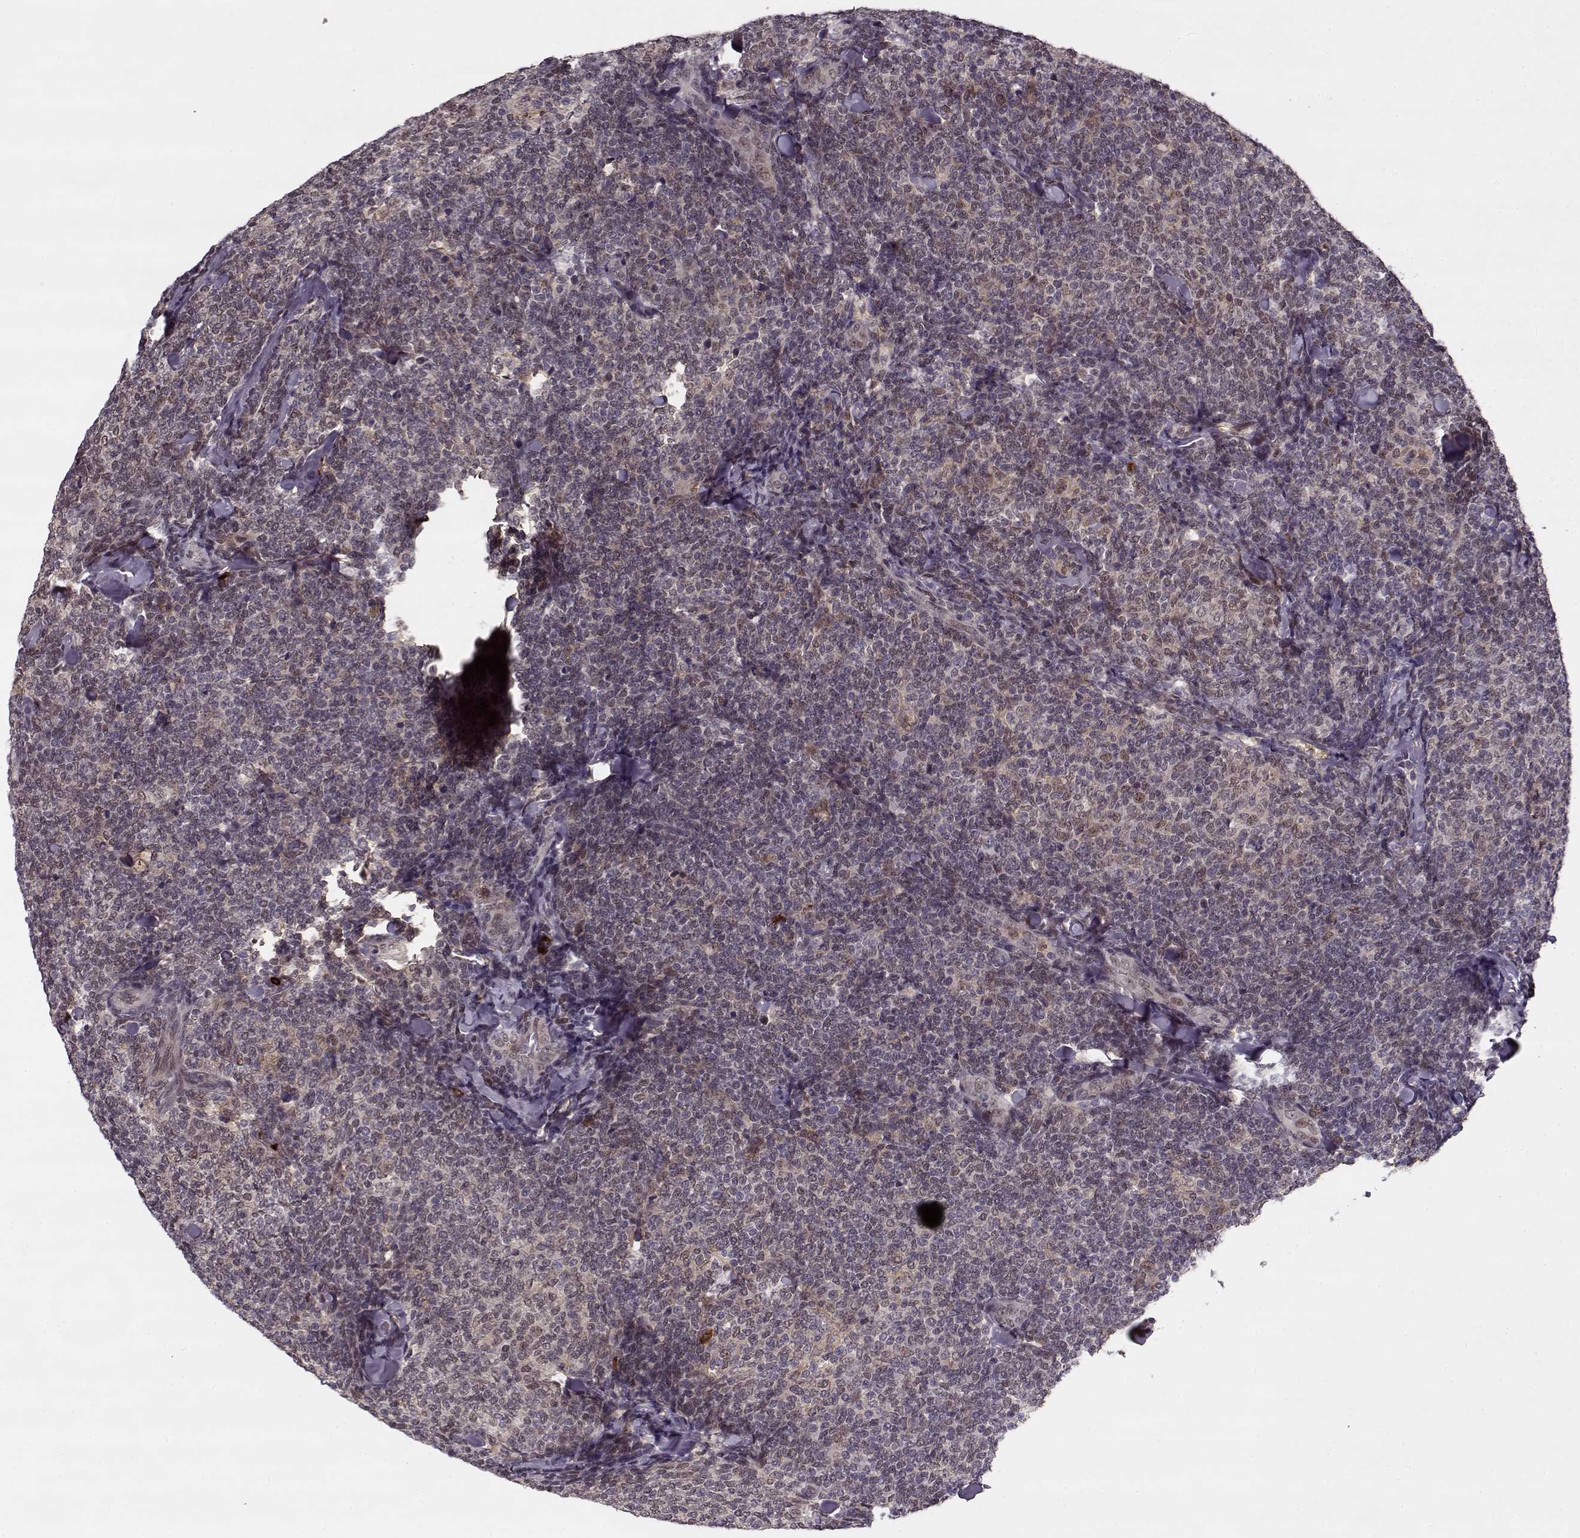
{"staining": {"intensity": "negative", "quantity": "none", "location": "none"}, "tissue": "lymphoma", "cell_type": "Tumor cells", "image_type": "cancer", "snomed": [{"axis": "morphology", "description": "Malignant lymphoma, non-Hodgkin's type, Low grade"}, {"axis": "topography", "description": "Lymph node"}], "caption": "Immunohistochemistry of human lymphoma exhibits no staining in tumor cells.", "gene": "DENND4B", "patient": {"sex": "female", "age": 56}}